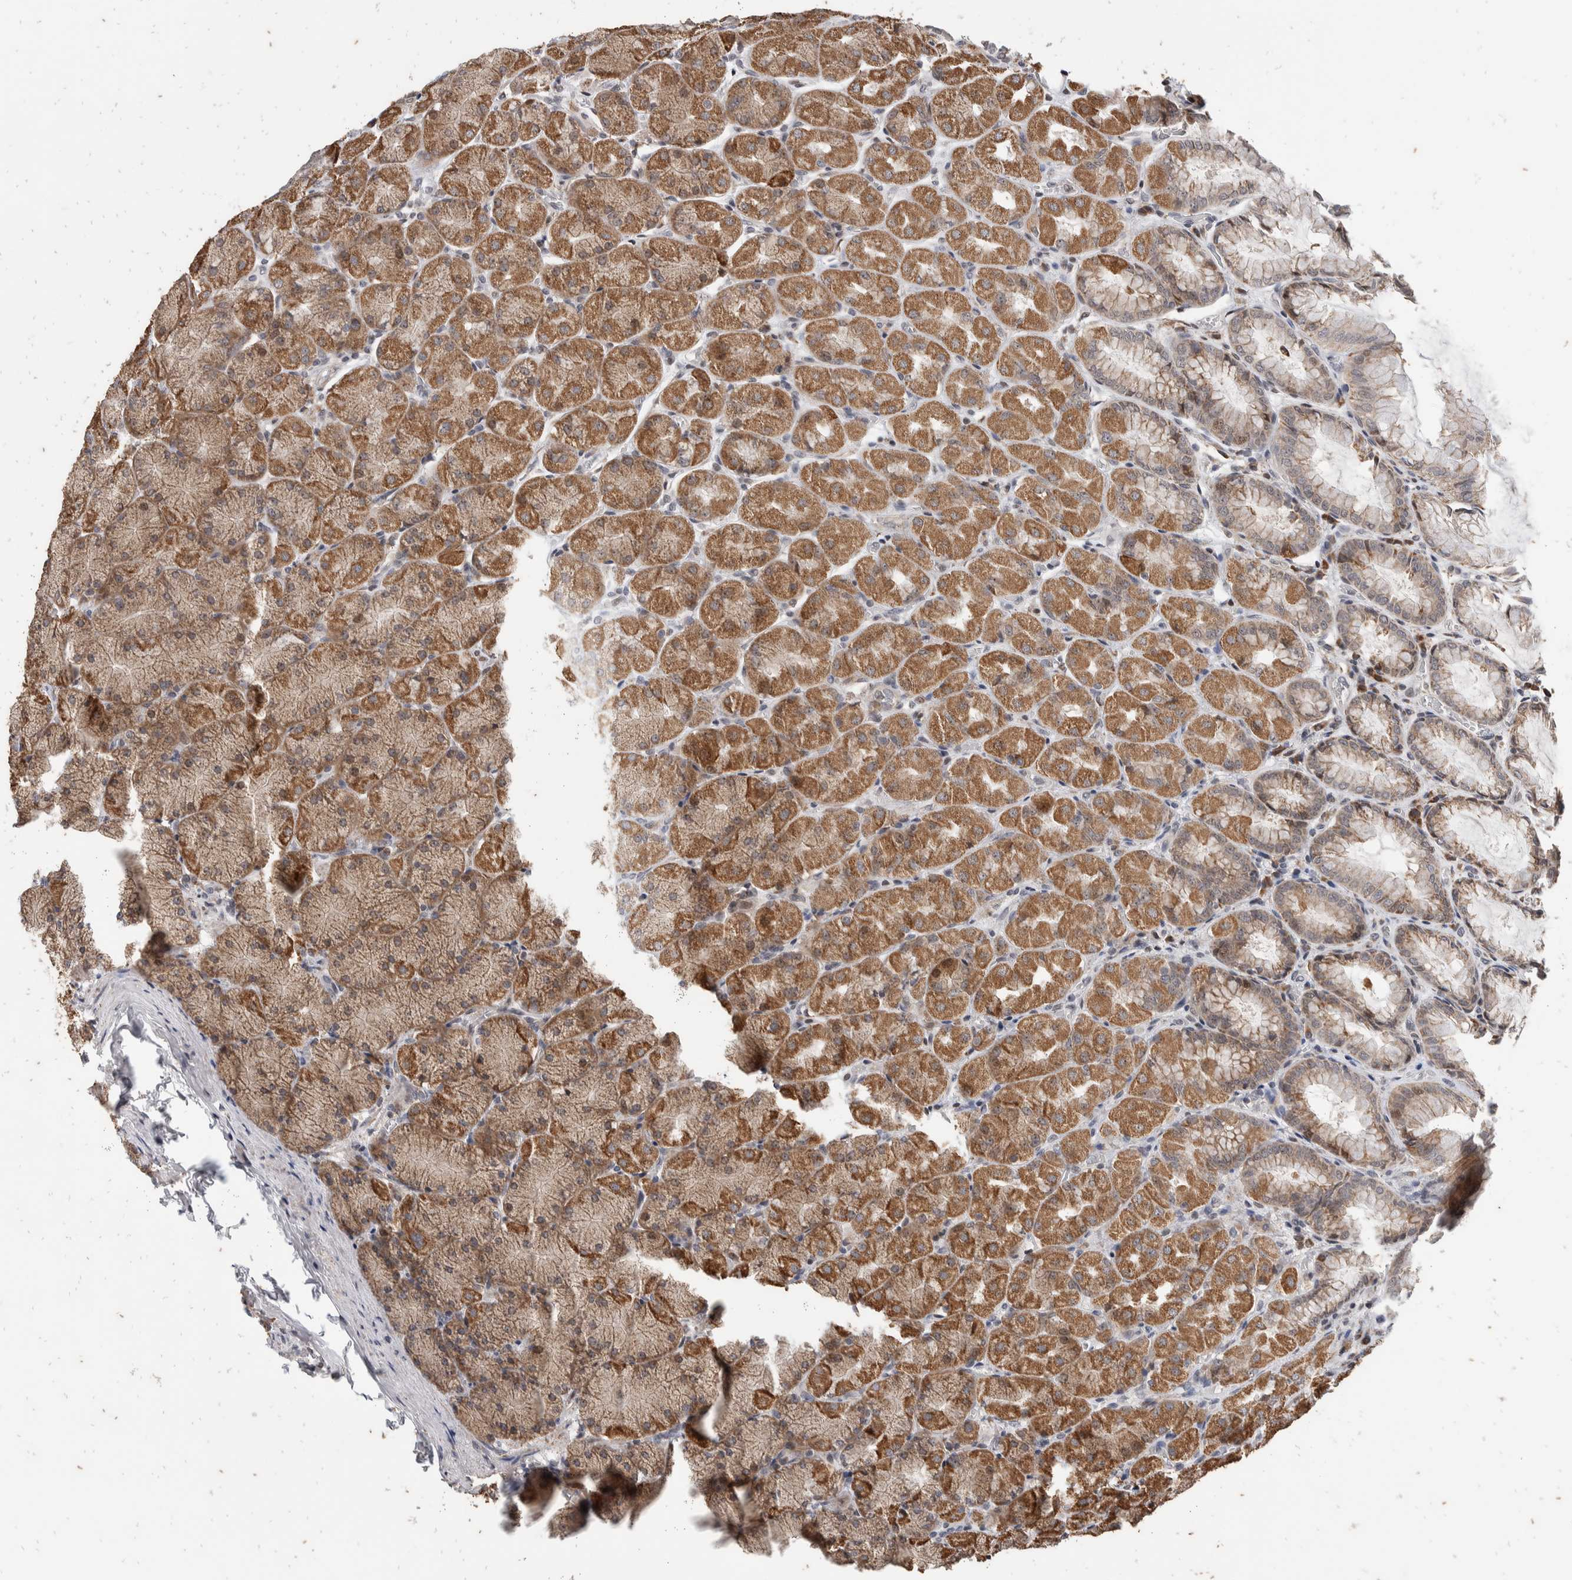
{"staining": {"intensity": "moderate", "quantity": ">75%", "location": "cytoplasmic/membranous"}, "tissue": "stomach", "cell_type": "Glandular cells", "image_type": "normal", "snomed": [{"axis": "morphology", "description": "Normal tissue, NOS"}, {"axis": "topography", "description": "Stomach, upper"}], "caption": "A brown stain labels moderate cytoplasmic/membranous positivity of a protein in glandular cells of normal stomach.", "gene": "ATXN7L1", "patient": {"sex": "female", "age": 56}}